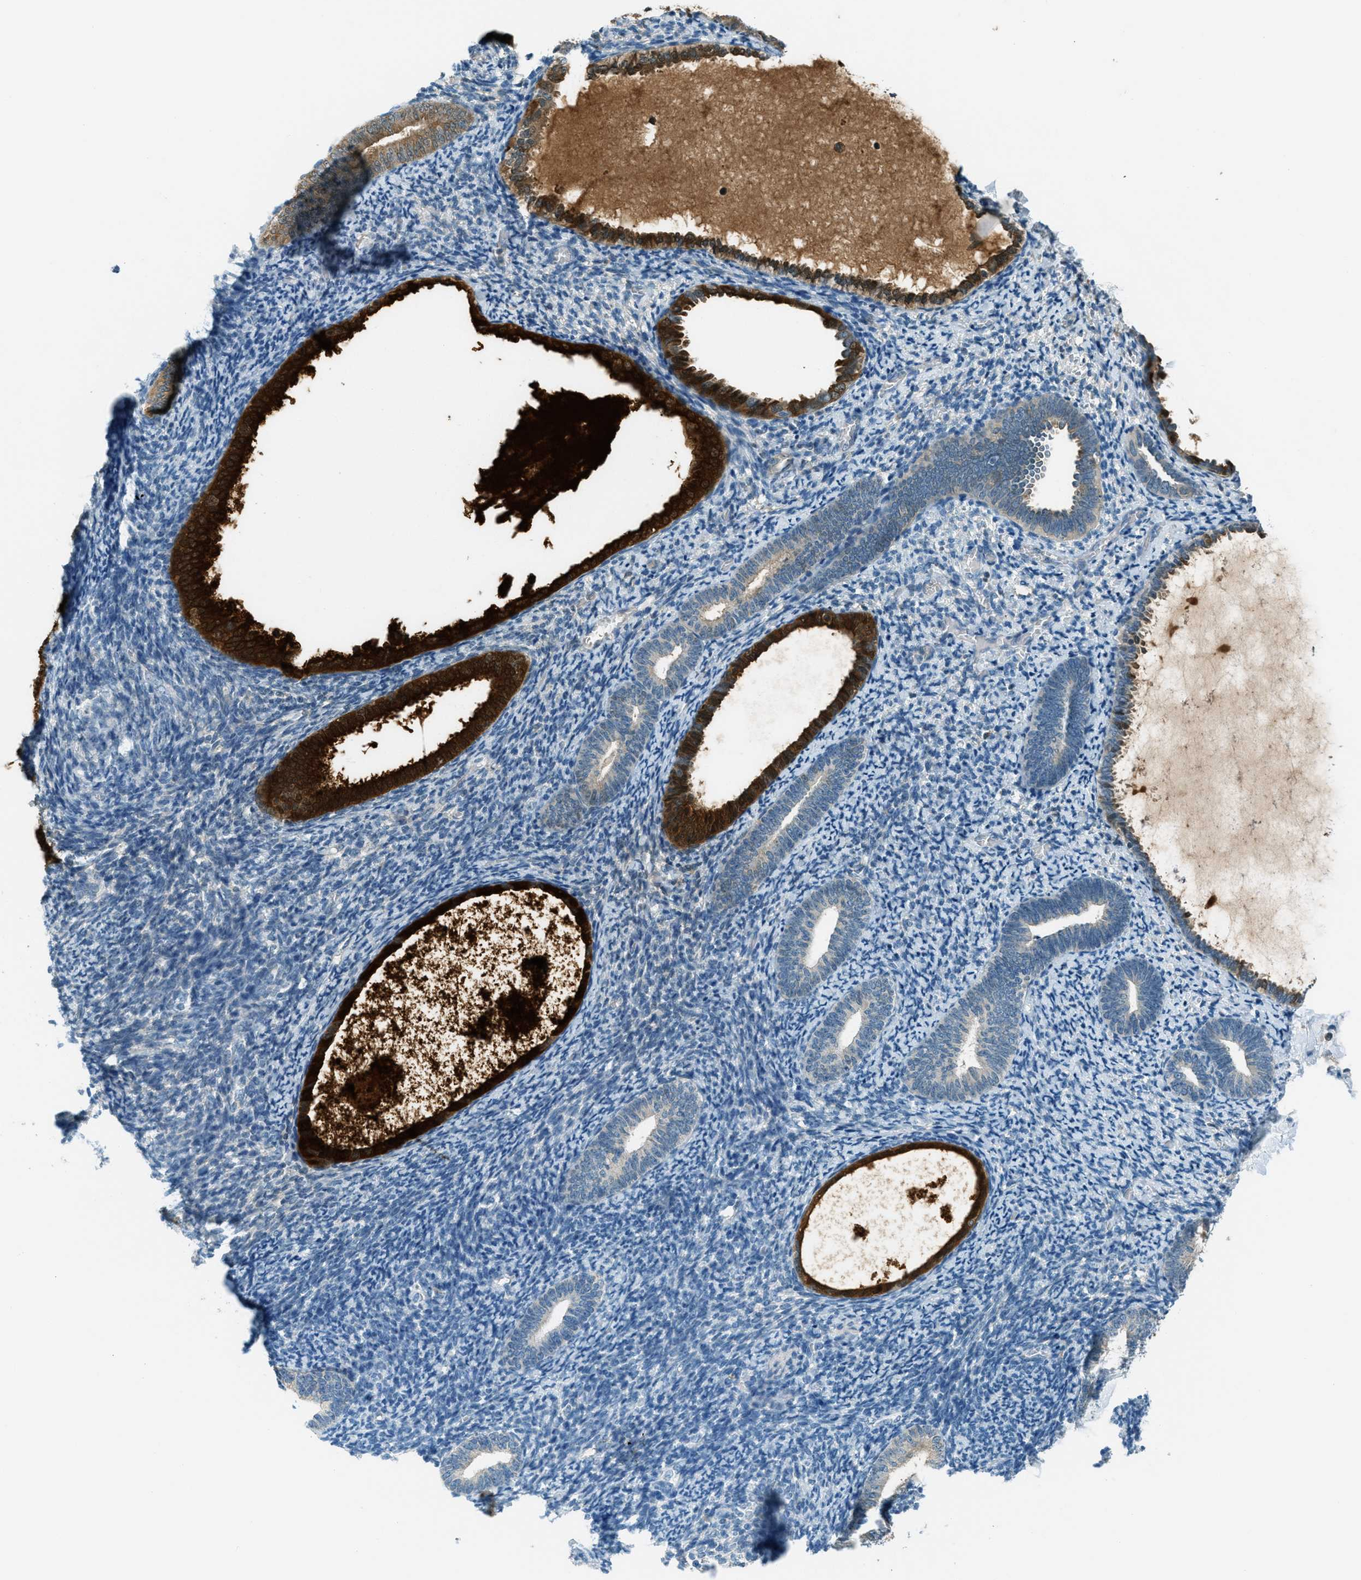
{"staining": {"intensity": "negative", "quantity": "none", "location": "none"}, "tissue": "endometrium", "cell_type": "Cells in endometrial stroma", "image_type": "normal", "snomed": [{"axis": "morphology", "description": "Normal tissue, NOS"}, {"axis": "topography", "description": "Endometrium"}], "caption": "Cells in endometrial stroma show no significant positivity in unremarkable endometrium. The staining is performed using DAB (3,3'-diaminobenzidine) brown chromogen with nuclei counter-stained in using hematoxylin.", "gene": "MSLN", "patient": {"sex": "female", "age": 66}}